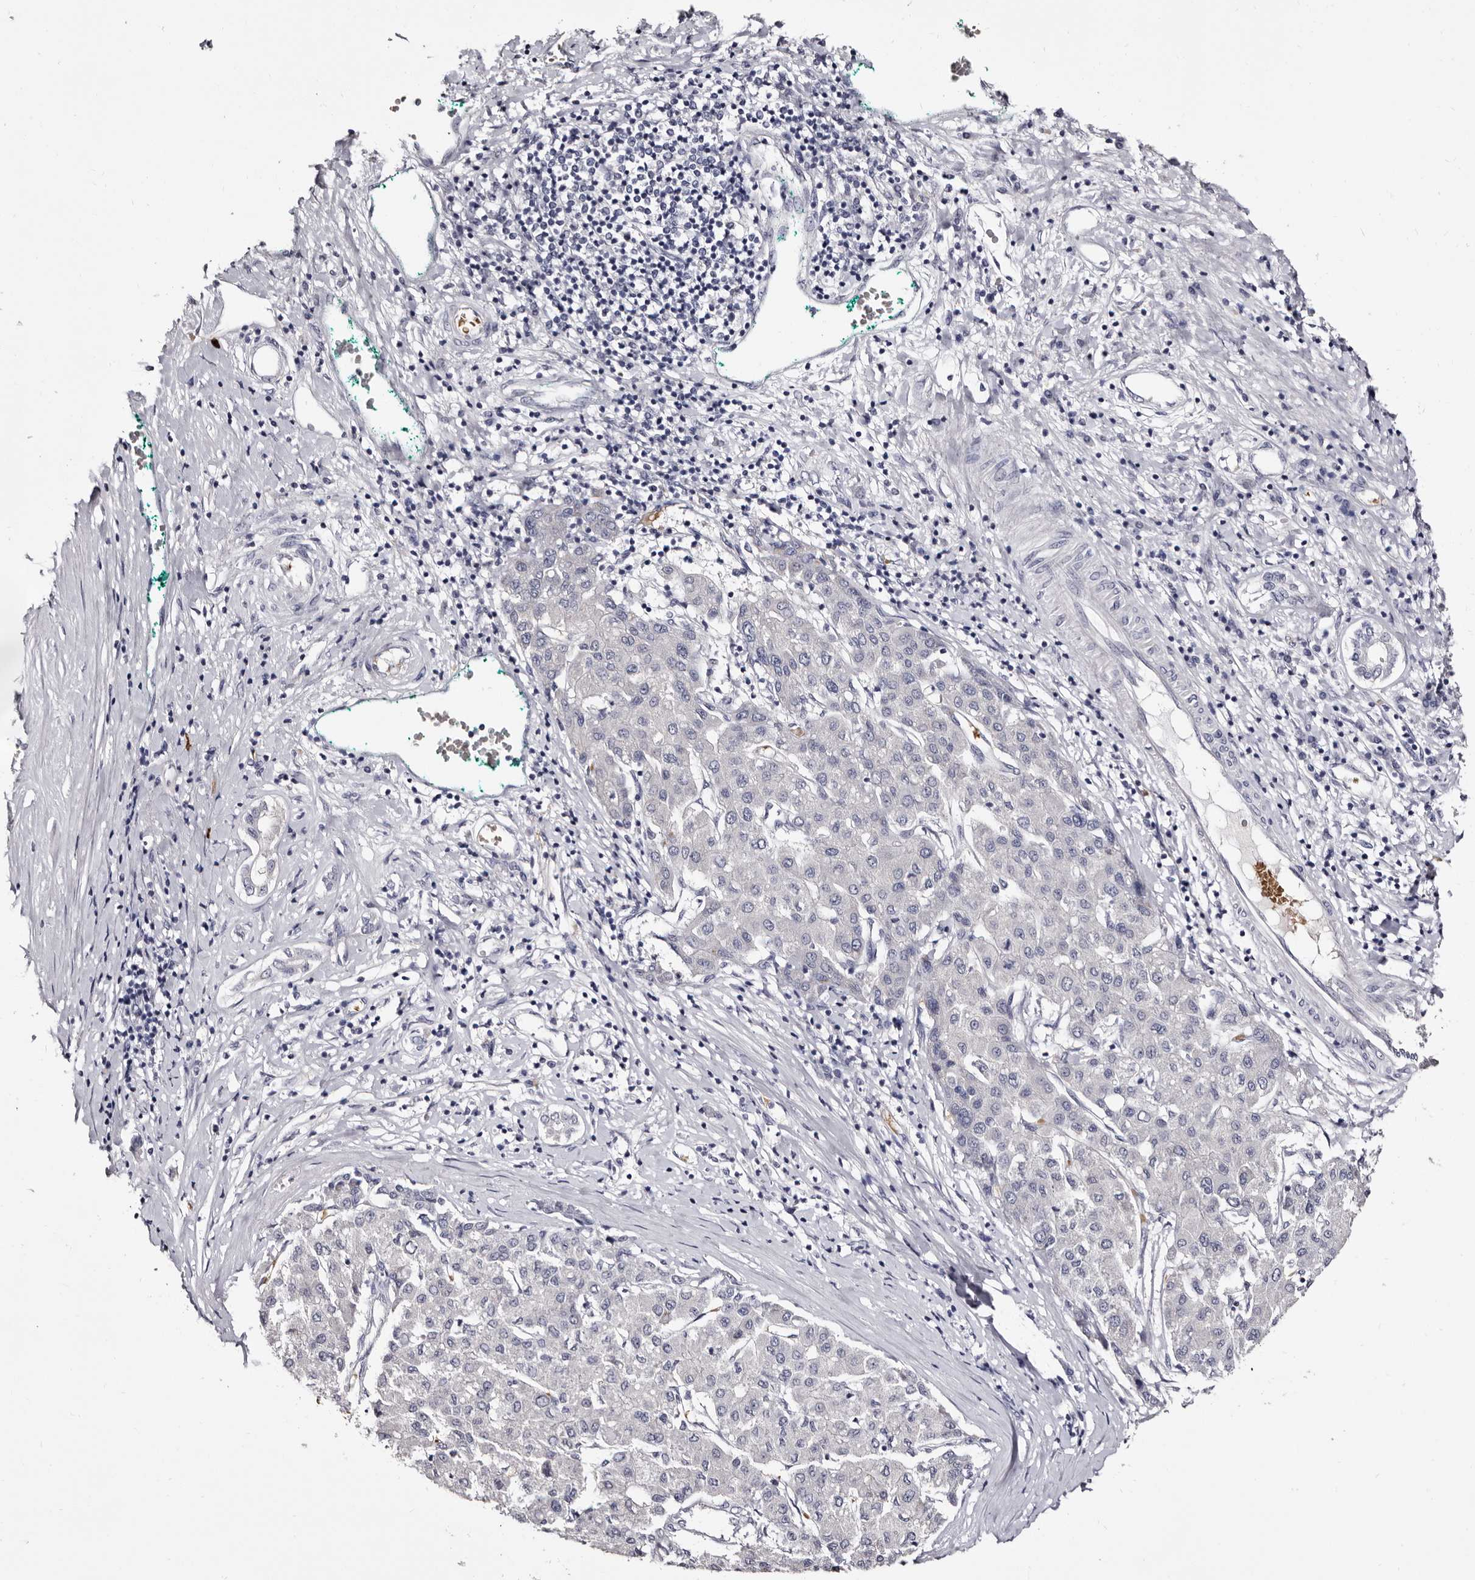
{"staining": {"intensity": "negative", "quantity": "none", "location": "none"}, "tissue": "liver cancer", "cell_type": "Tumor cells", "image_type": "cancer", "snomed": [{"axis": "morphology", "description": "Carcinoma, Hepatocellular, NOS"}, {"axis": "topography", "description": "Liver"}], "caption": "Human liver cancer (hepatocellular carcinoma) stained for a protein using immunohistochemistry displays no staining in tumor cells.", "gene": "BPGM", "patient": {"sex": "male", "age": 65}}